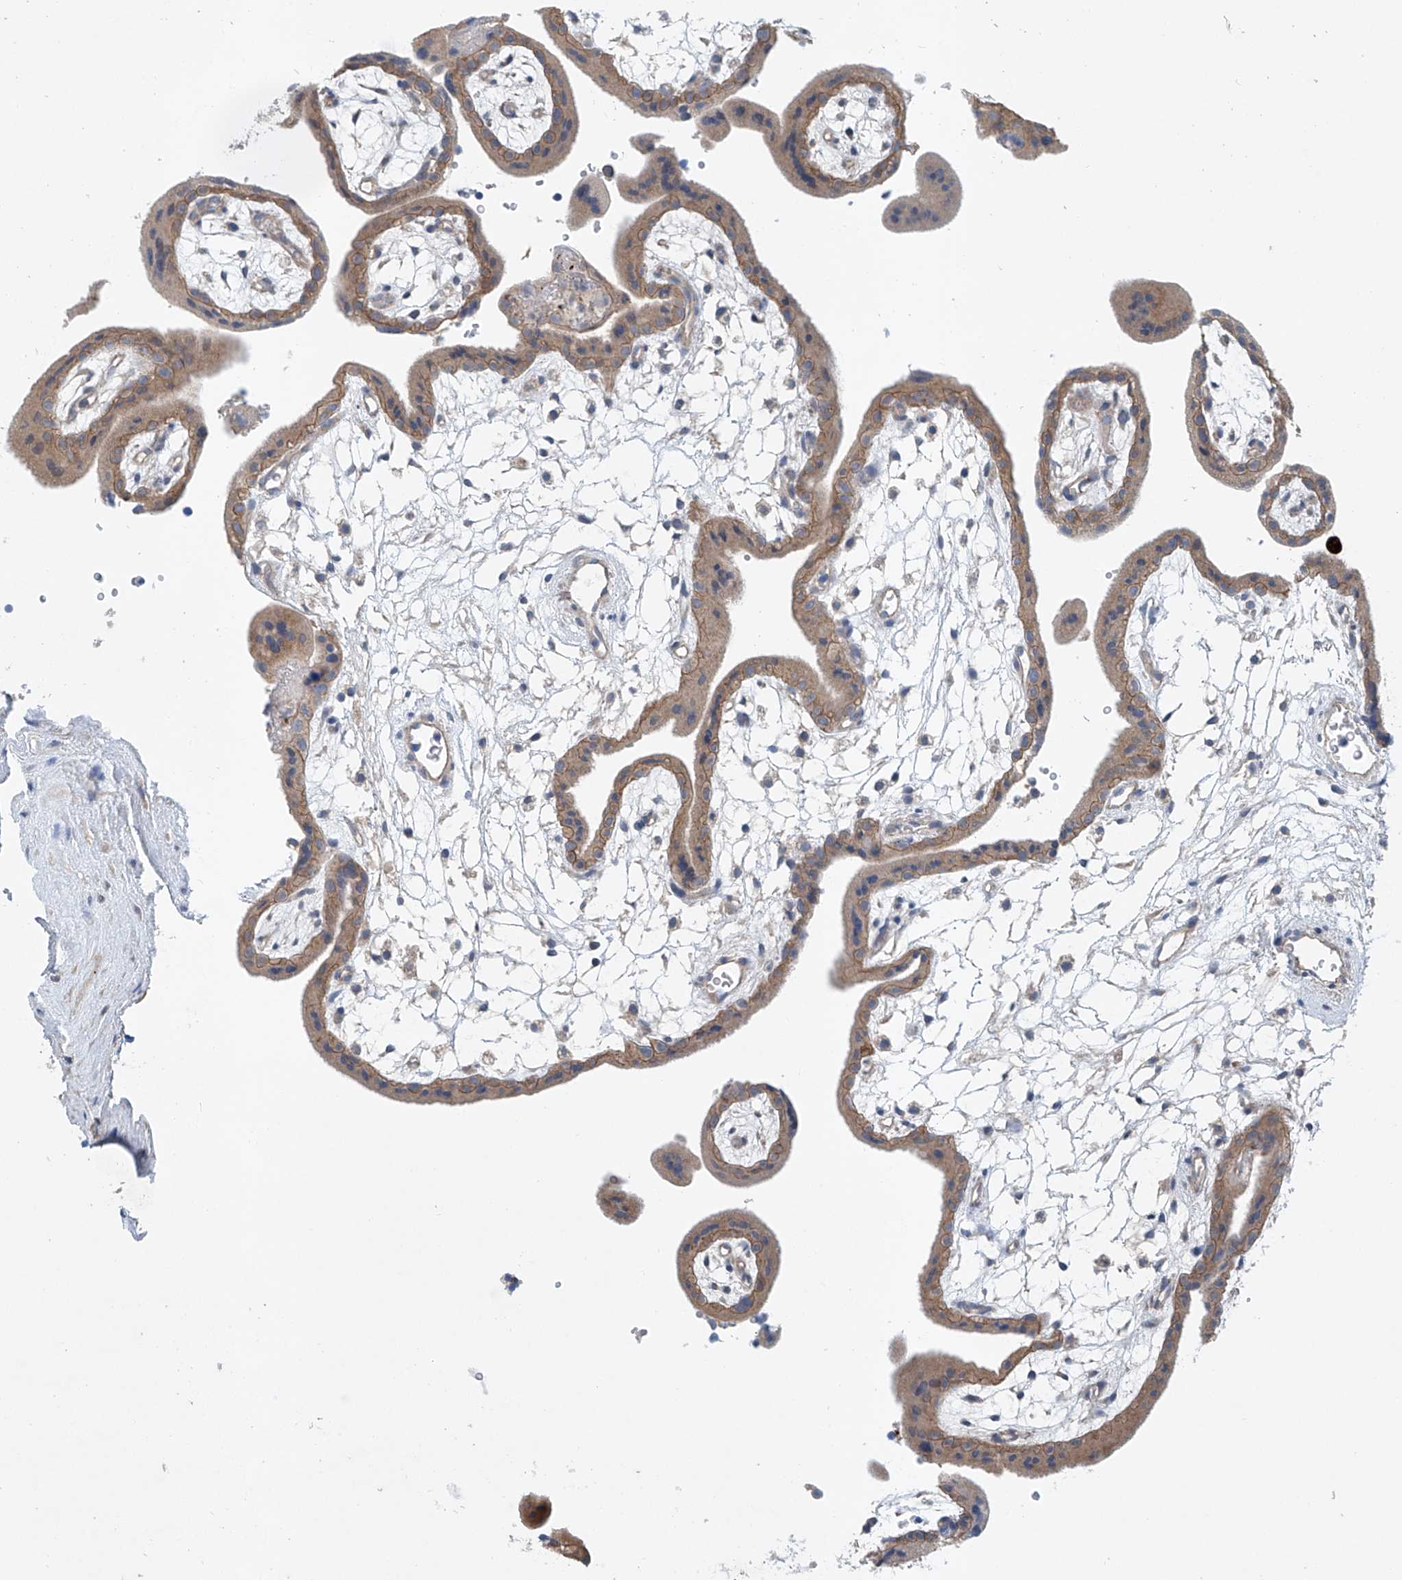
{"staining": {"intensity": "moderate", "quantity": ">75%", "location": "cytoplasmic/membranous"}, "tissue": "placenta", "cell_type": "Decidual cells", "image_type": "normal", "snomed": [{"axis": "morphology", "description": "Normal tissue, NOS"}, {"axis": "topography", "description": "Placenta"}], "caption": "An image of placenta stained for a protein shows moderate cytoplasmic/membranous brown staining in decidual cells. (IHC, brightfield microscopy, high magnification).", "gene": "CEP85L", "patient": {"sex": "female", "age": 18}}